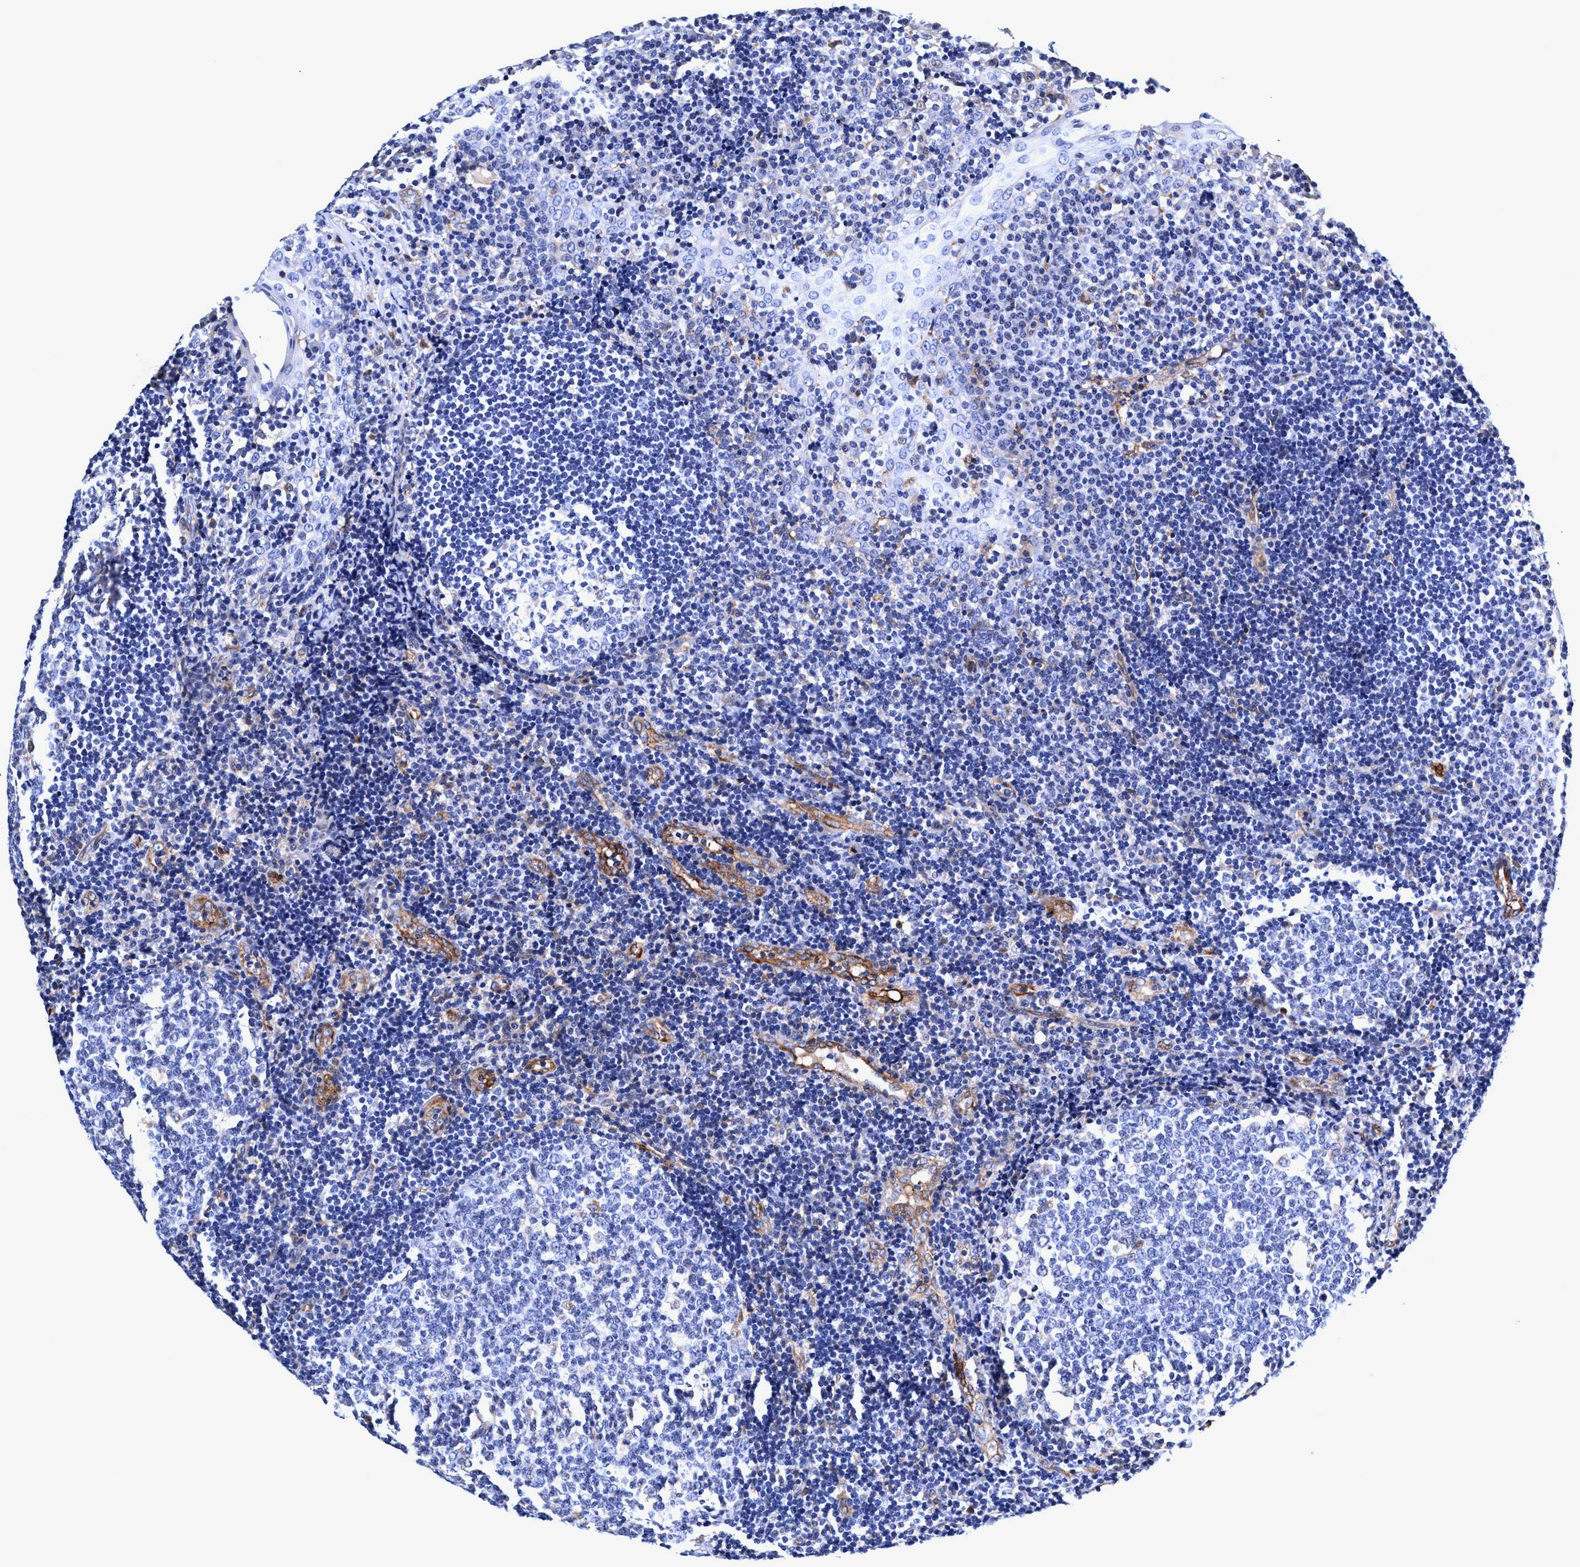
{"staining": {"intensity": "negative", "quantity": "none", "location": "none"}, "tissue": "tonsil", "cell_type": "Germinal center cells", "image_type": "normal", "snomed": [{"axis": "morphology", "description": "Normal tissue, NOS"}, {"axis": "topography", "description": "Tonsil"}], "caption": "Immunohistochemistry of normal human tonsil demonstrates no staining in germinal center cells. (IHC, brightfield microscopy, high magnification).", "gene": "UBALD2", "patient": {"sex": "female", "age": 40}}